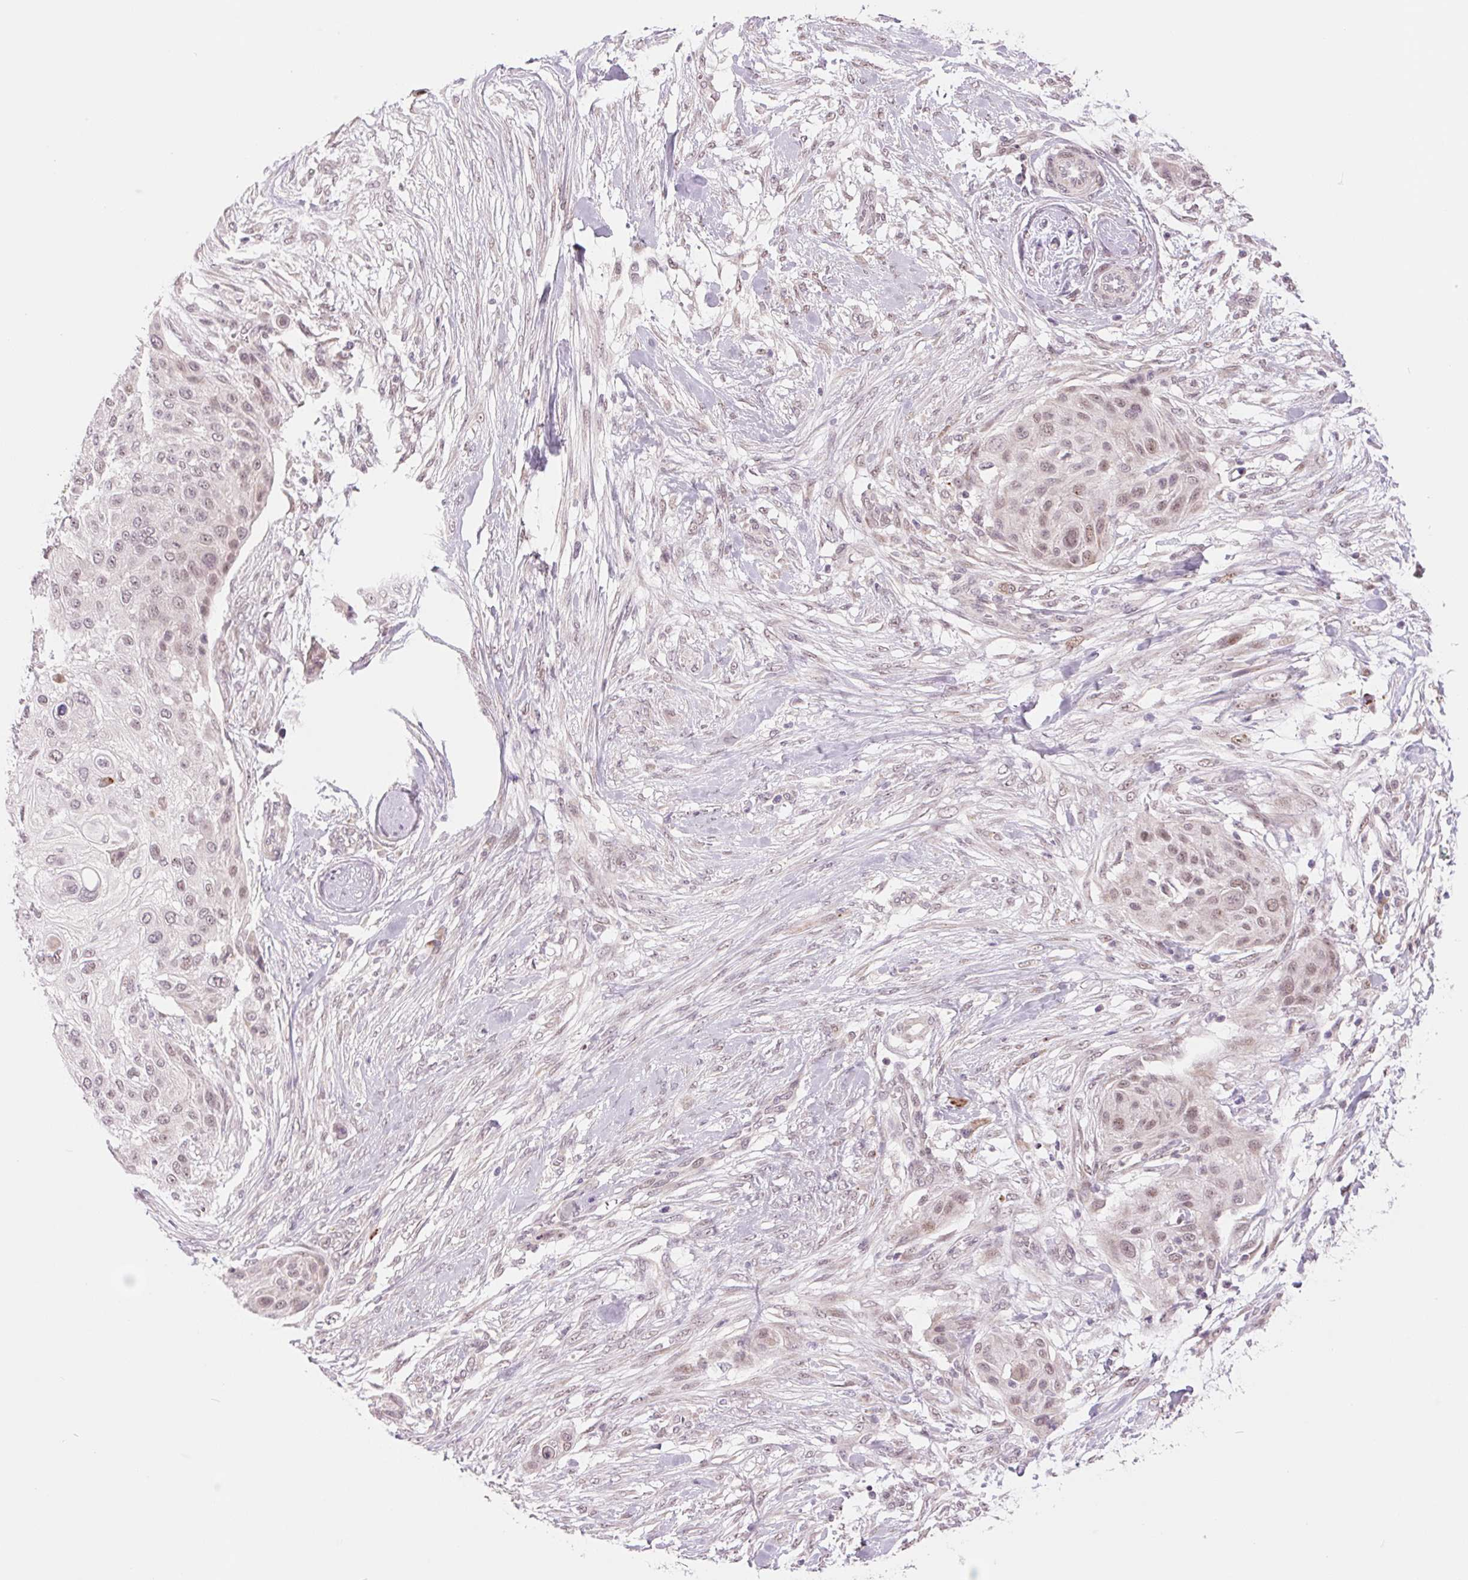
{"staining": {"intensity": "weak", "quantity": ">75%", "location": "nuclear"}, "tissue": "skin cancer", "cell_type": "Tumor cells", "image_type": "cancer", "snomed": [{"axis": "morphology", "description": "Squamous cell carcinoma, NOS"}, {"axis": "topography", "description": "Skin"}], "caption": "Human squamous cell carcinoma (skin) stained with a protein marker shows weak staining in tumor cells.", "gene": "ARHGAP32", "patient": {"sex": "female", "age": 87}}